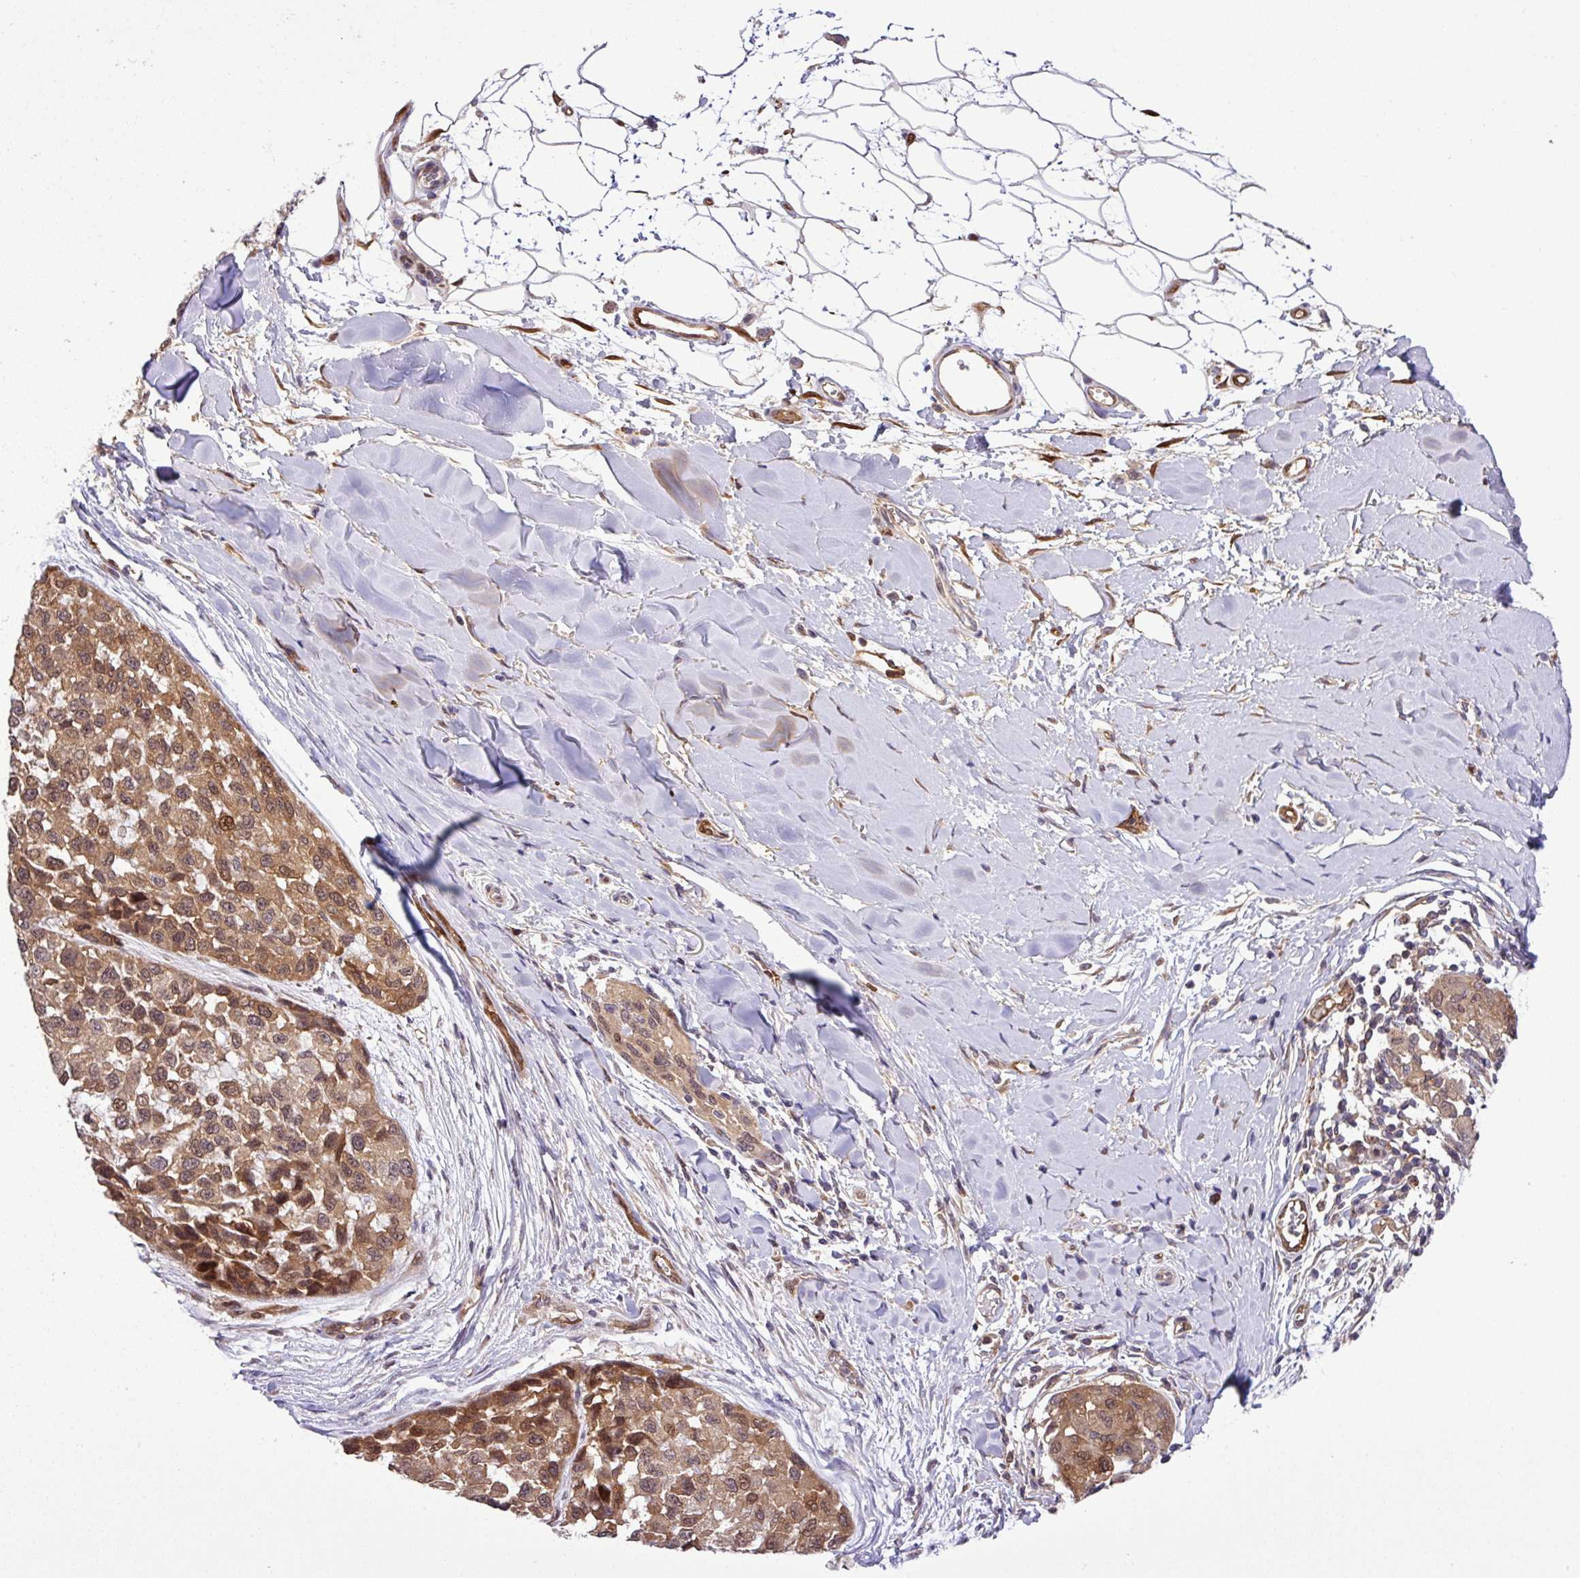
{"staining": {"intensity": "moderate", "quantity": ">75%", "location": "cytoplasmic/membranous,nuclear"}, "tissue": "melanoma", "cell_type": "Tumor cells", "image_type": "cancer", "snomed": [{"axis": "morphology", "description": "Malignant melanoma, NOS"}, {"axis": "topography", "description": "Skin"}], "caption": "Tumor cells demonstrate medium levels of moderate cytoplasmic/membranous and nuclear positivity in about >75% of cells in human melanoma. (DAB IHC, brown staining for protein, blue staining for nuclei).", "gene": "CARHSP1", "patient": {"sex": "male", "age": 62}}